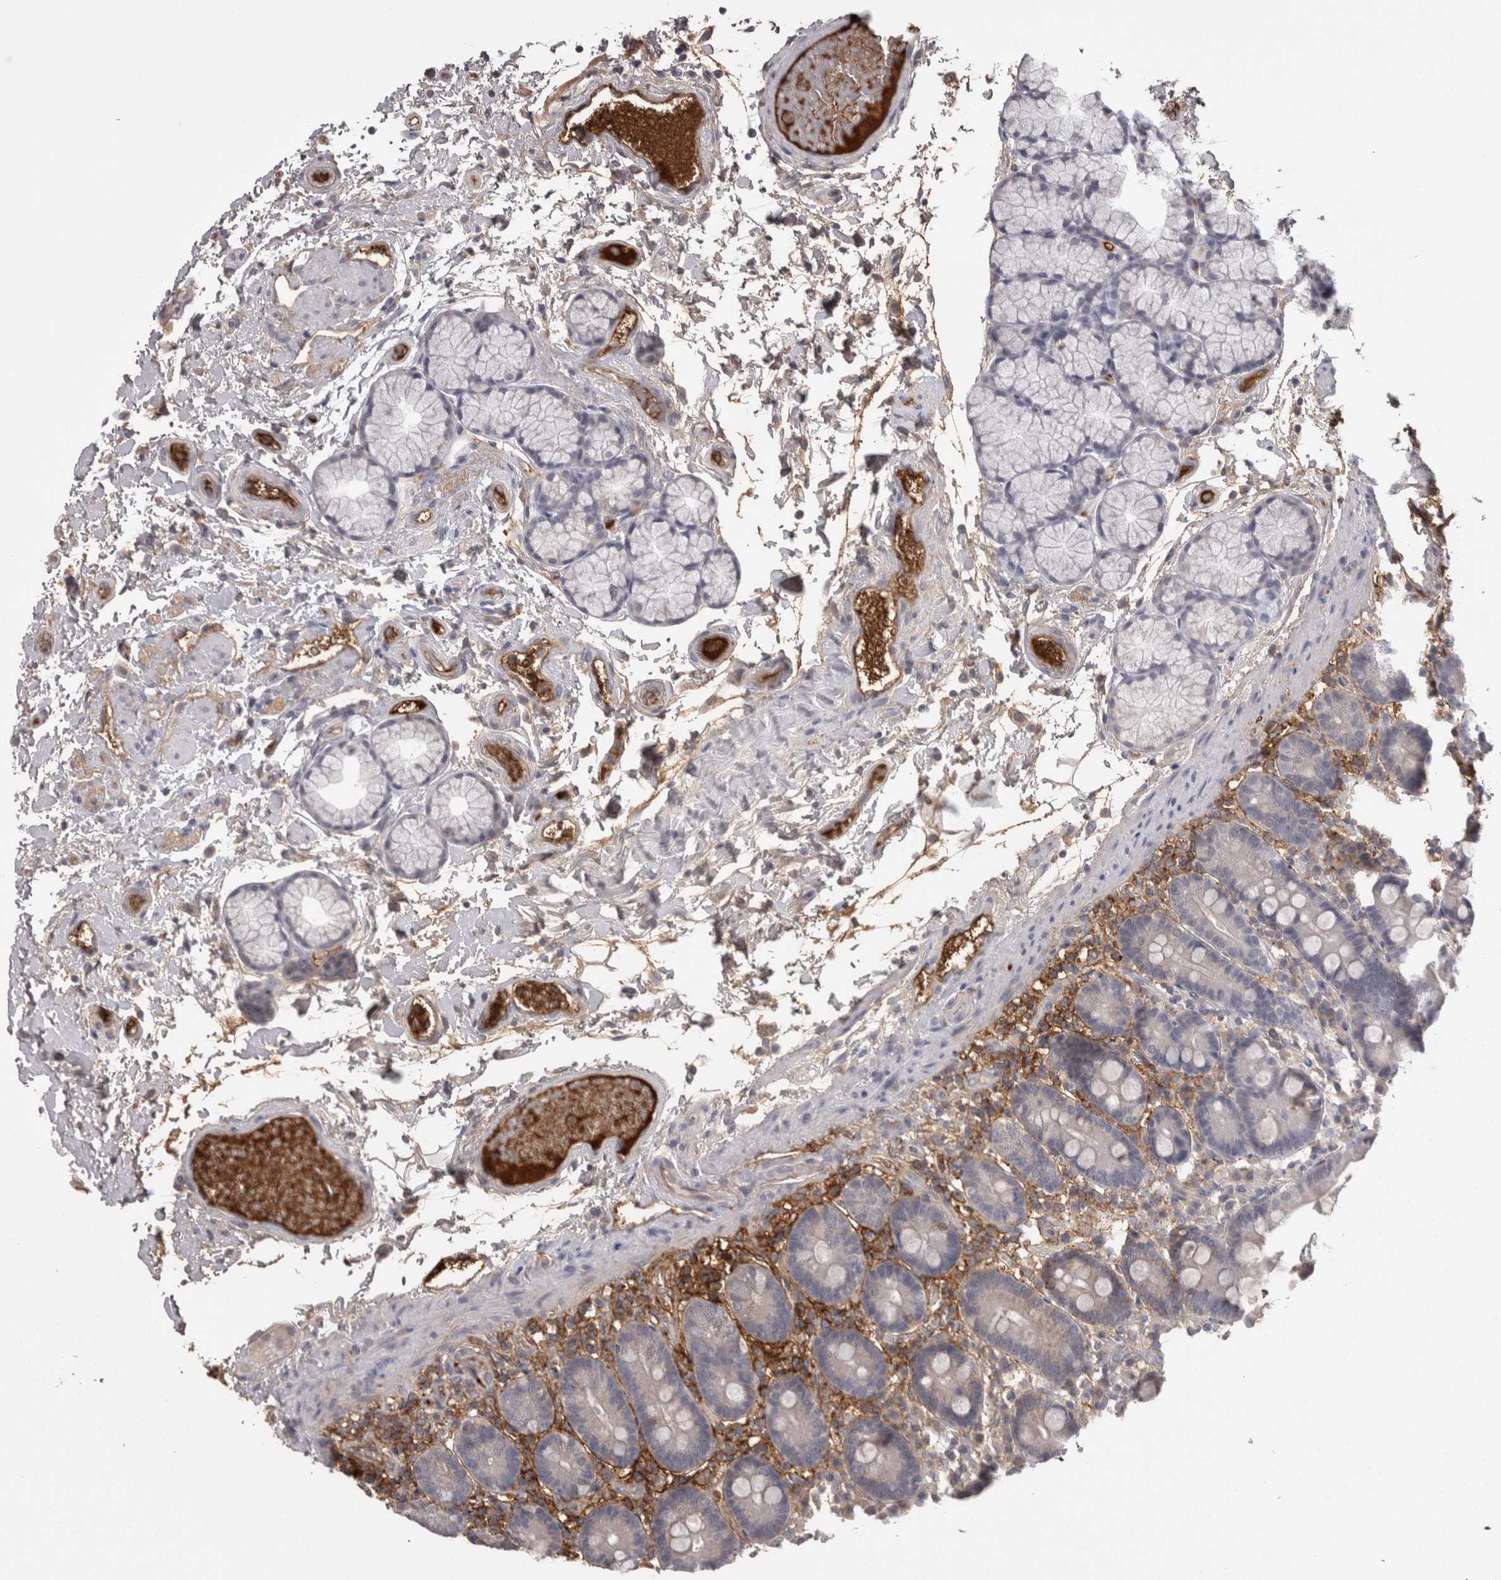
{"staining": {"intensity": "negative", "quantity": "none", "location": "none"}, "tissue": "duodenum", "cell_type": "Glandular cells", "image_type": "normal", "snomed": [{"axis": "morphology", "description": "Normal tissue, NOS"}, {"axis": "topography", "description": "Small intestine, NOS"}], "caption": "A histopathology image of human duodenum is negative for staining in glandular cells. (DAB immunohistochemistry, high magnification).", "gene": "SAA4", "patient": {"sex": "female", "age": 71}}